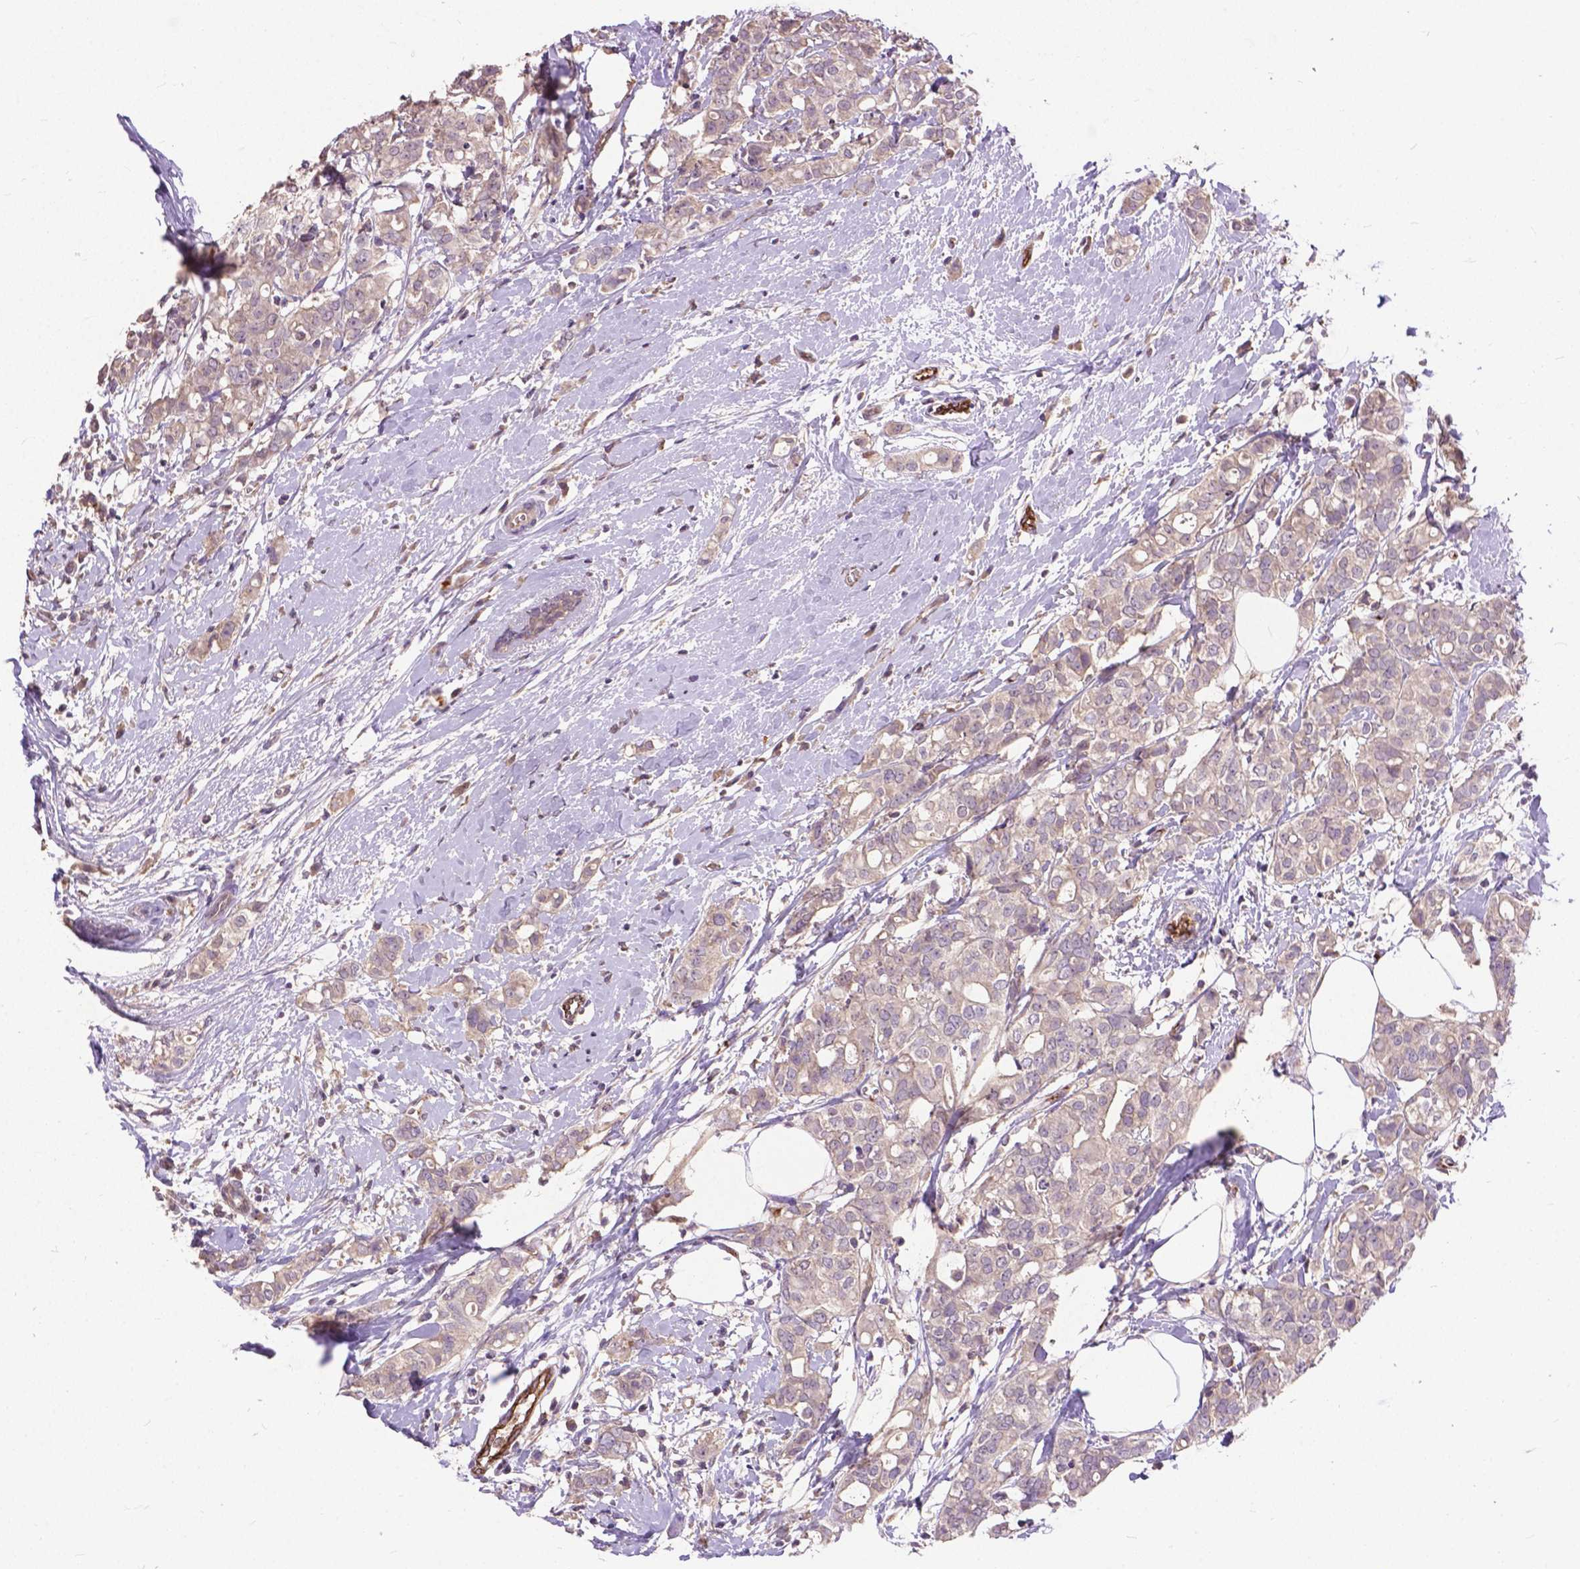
{"staining": {"intensity": "negative", "quantity": "none", "location": "none"}, "tissue": "breast cancer", "cell_type": "Tumor cells", "image_type": "cancer", "snomed": [{"axis": "morphology", "description": "Duct carcinoma"}, {"axis": "topography", "description": "Breast"}], "caption": "High power microscopy image of an immunohistochemistry (IHC) photomicrograph of breast invasive ductal carcinoma, revealing no significant expression in tumor cells.", "gene": "ZNF337", "patient": {"sex": "female", "age": 40}}